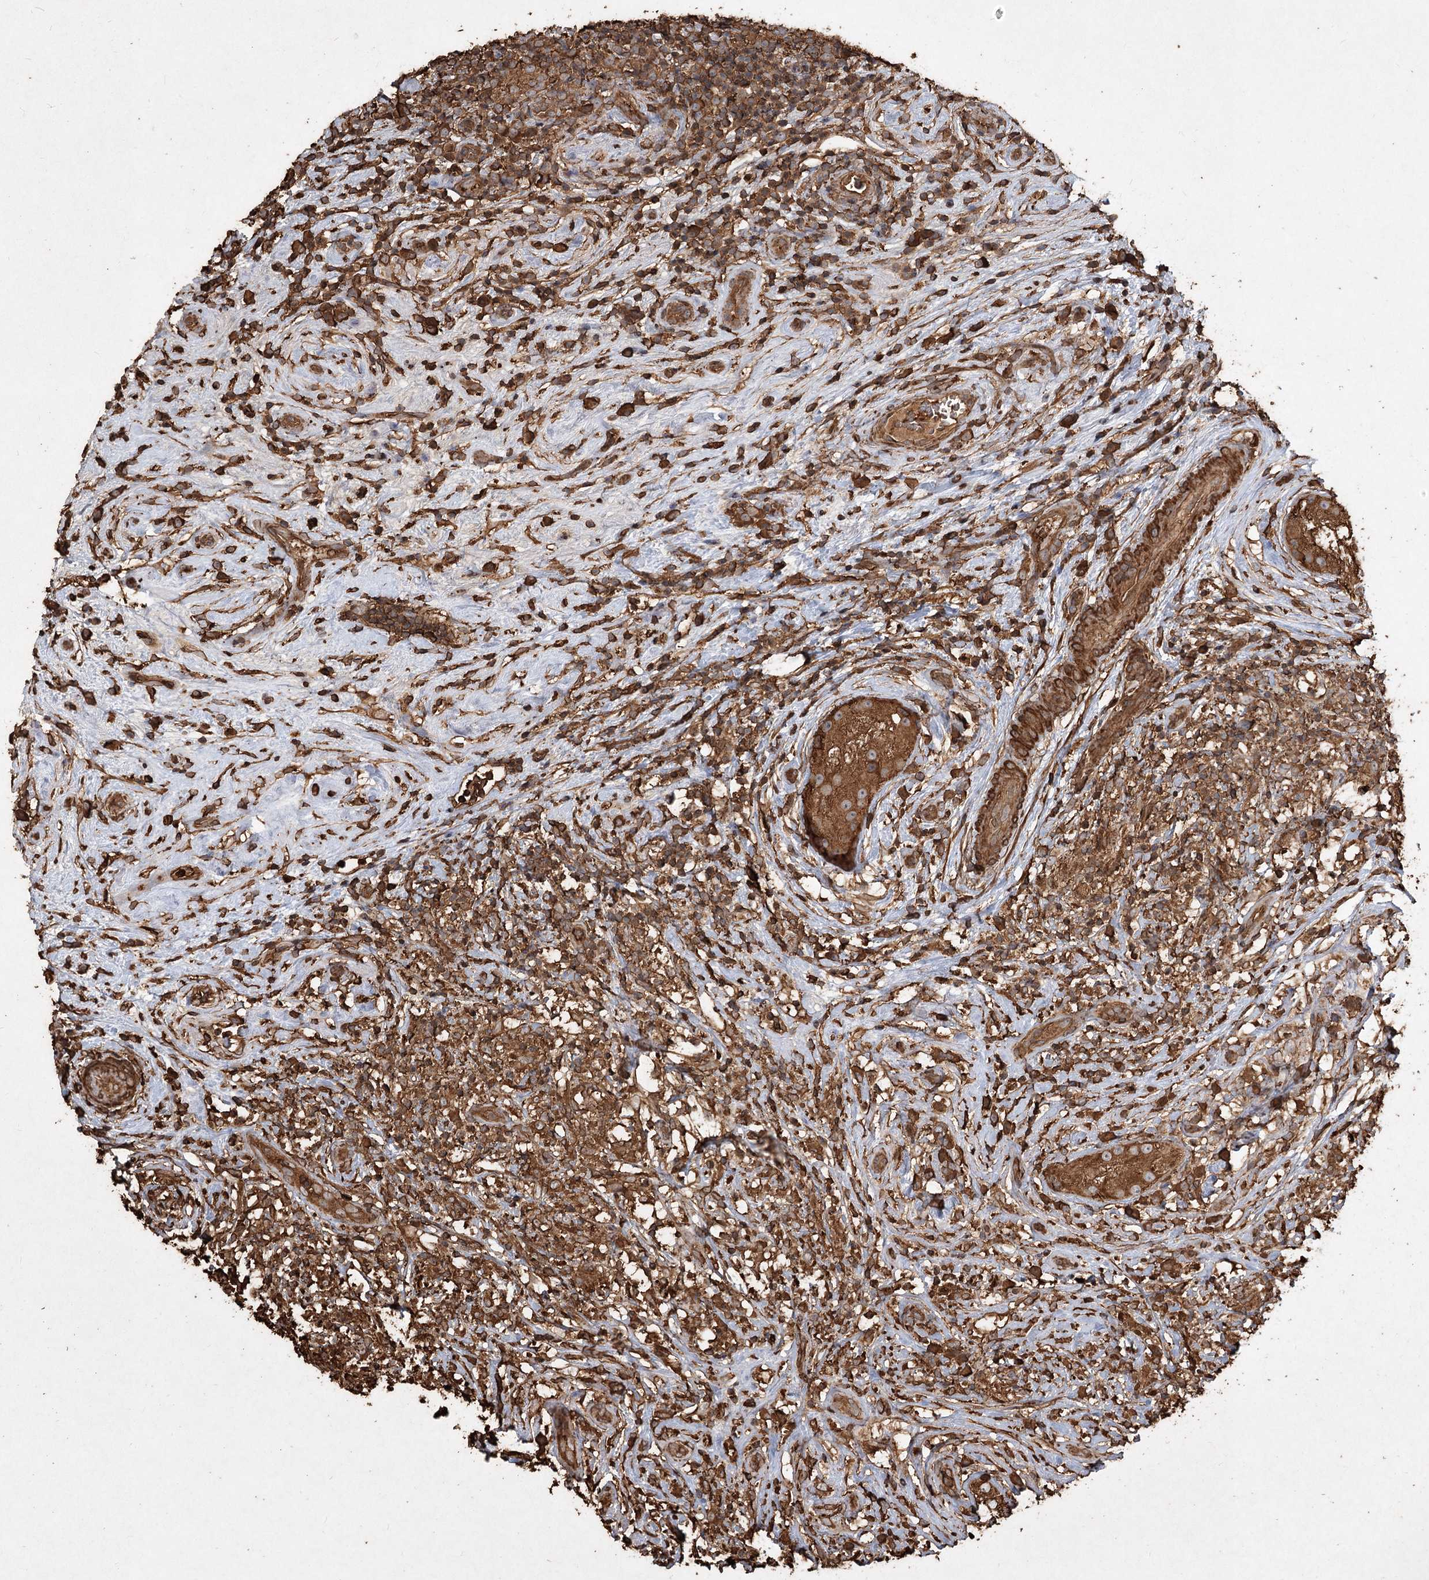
{"staining": {"intensity": "moderate", "quantity": ">75%", "location": "cytoplasmic/membranous"}, "tissue": "testis cancer", "cell_type": "Tumor cells", "image_type": "cancer", "snomed": [{"axis": "morphology", "description": "Seminoma, NOS"}, {"axis": "topography", "description": "Testis"}], "caption": "Brown immunohistochemical staining in testis seminoma reveals moderate cytoplasmic/membranous expression in about >75% of tumor cells.", "gene": "PIK3C2A", "patient": {"sex": "male", "age": 49}}